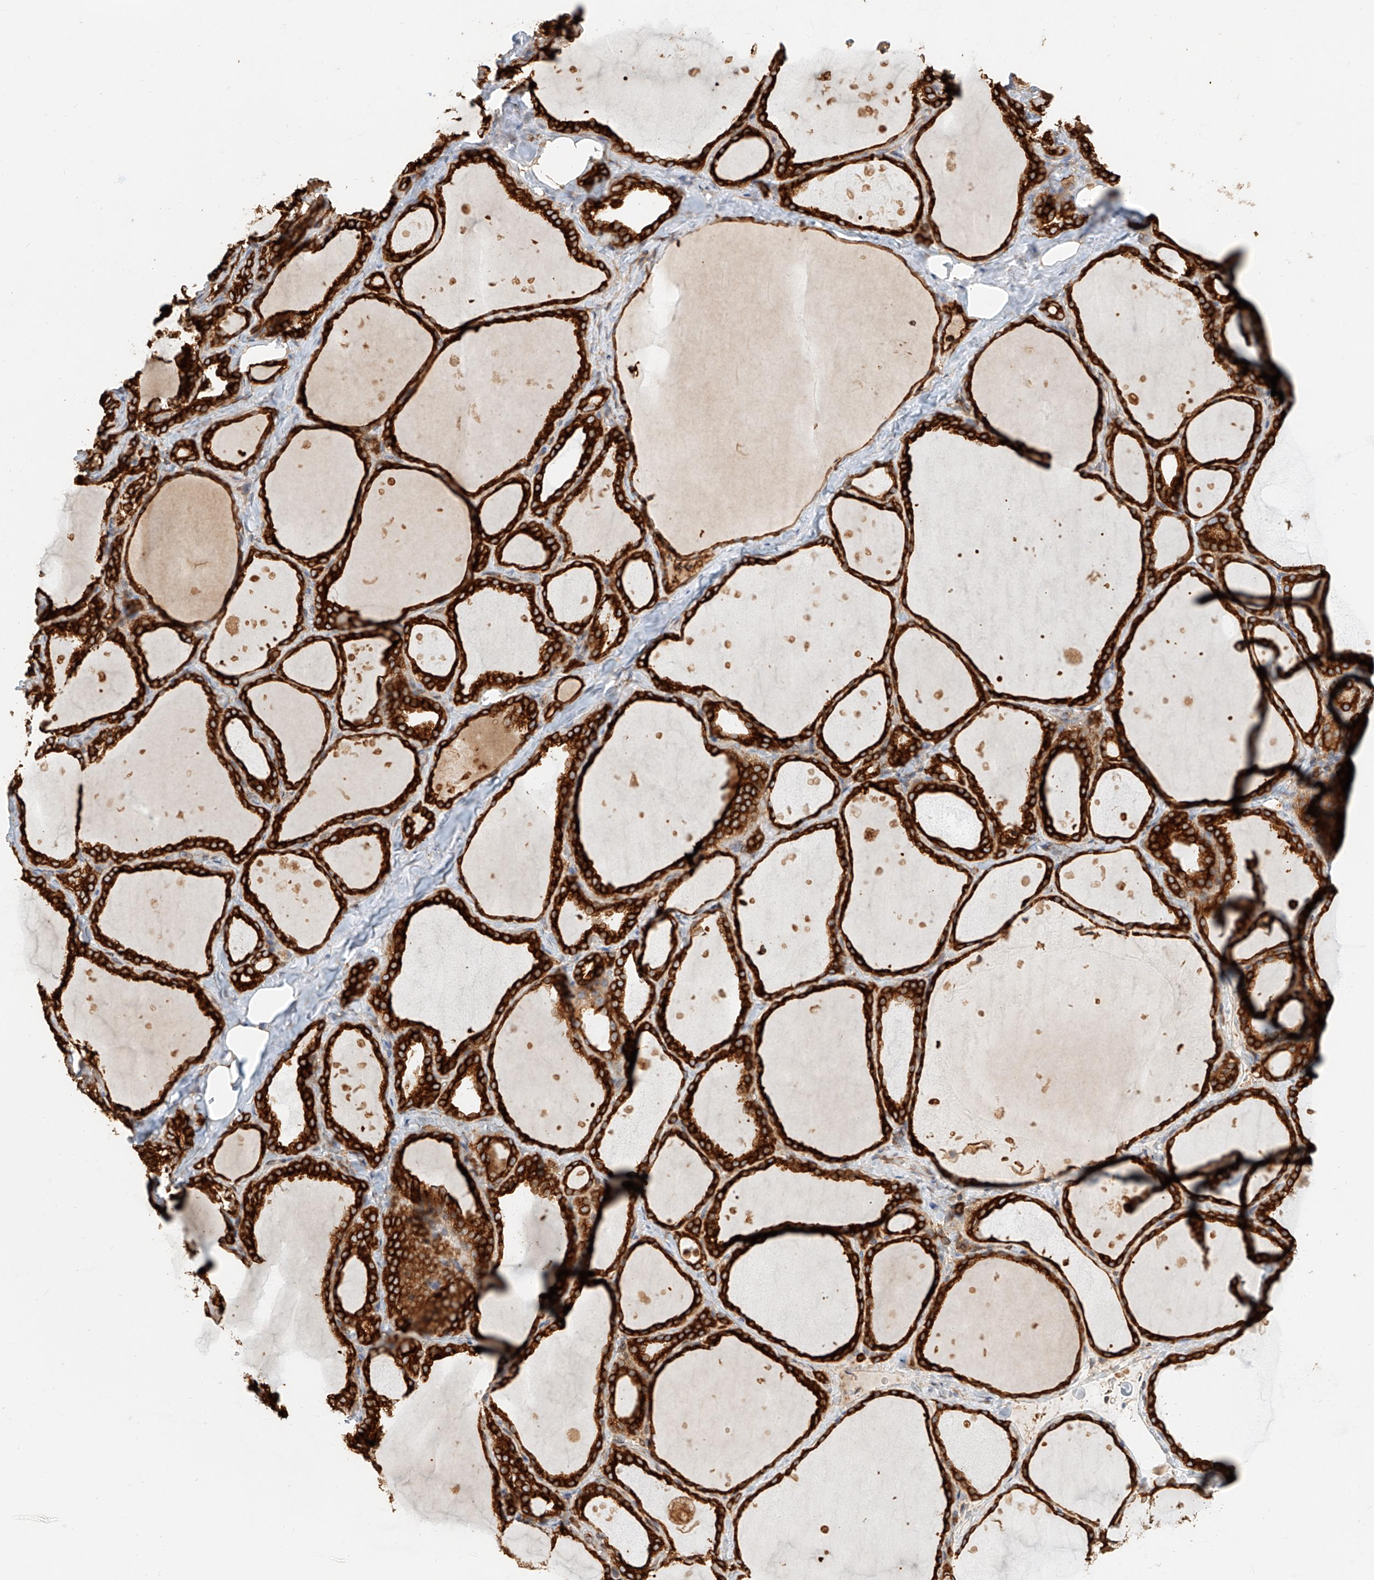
{"staining": {"intensity": "strong", "quantity": ">75%", "location": "cytoplasmic/membranous"}, "tissue": "thyroid gland", "cell_type": "Glandular cells", "image_type": "normal", "snomed": [{"axis": "morphology", "description": "Normal tissue, NOS"}, {"axis": "topography", "description": "Thyroid gland"}], "caption": "High-power microscopy captured an immunohistochemistry micrograph of benign thyroid gland, revealing strong cytoplasmic/membranous positivity in approximately >75% of glandular cells.", "gene": "DHRS7", "patient": {"sex": "female", "age": 44}}